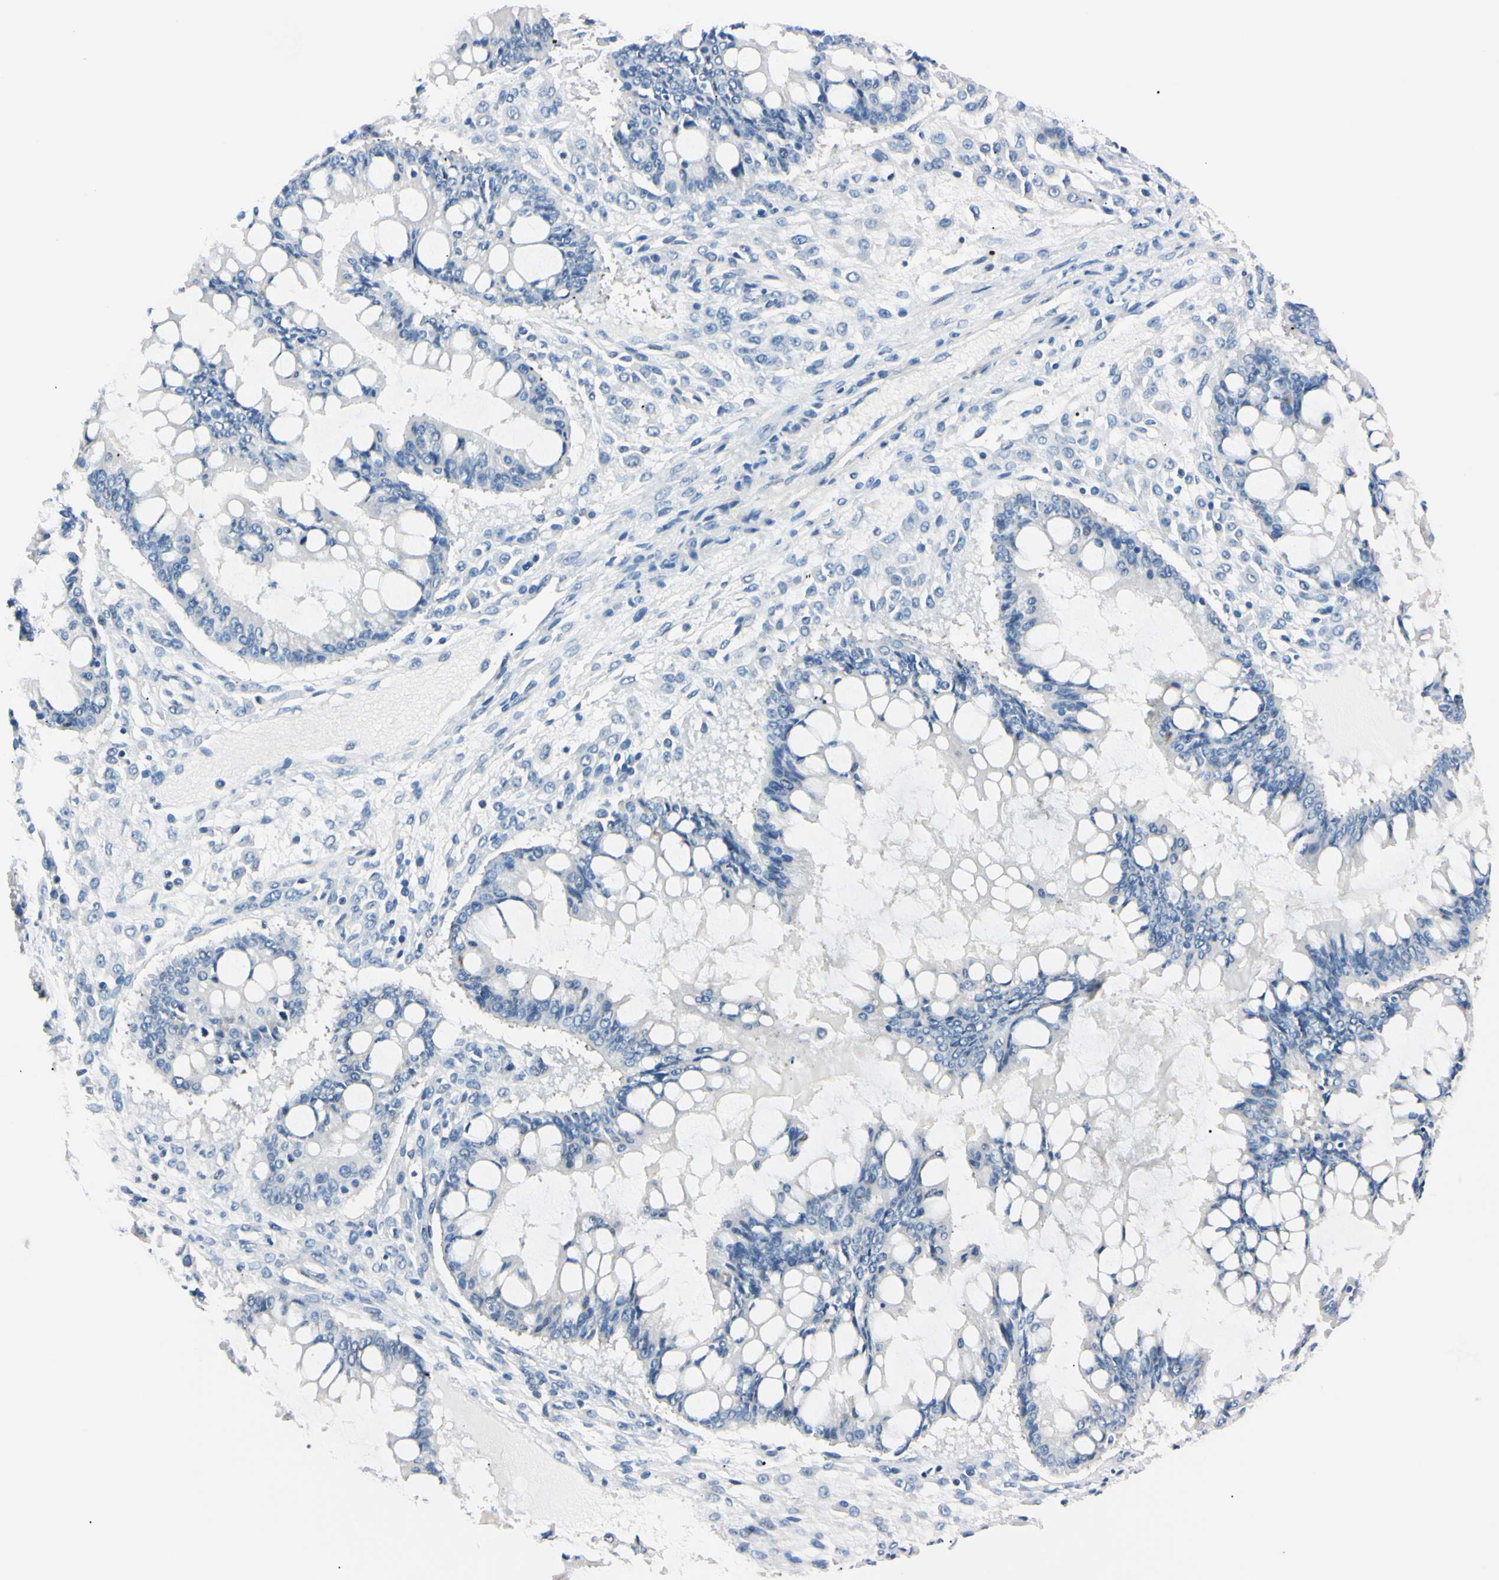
{"staining": {"intensity": "negative", "quantity": "none", "location": "none"}, "tissue": "ovarian cancer", "cell_type": "Tumor cells", "image_type": "cancer", "snomed": [{"axis": "morphology", "description": "Cystadenocarcinoma, mucinous, NOS"}, {"axis": "topography", "description": "Ovary"}], "caption": "There is no significant expression in tumor cells of ovarian cancer.", "gene": "C1orf174", "patient": {"sex": "female", "age": 73}}